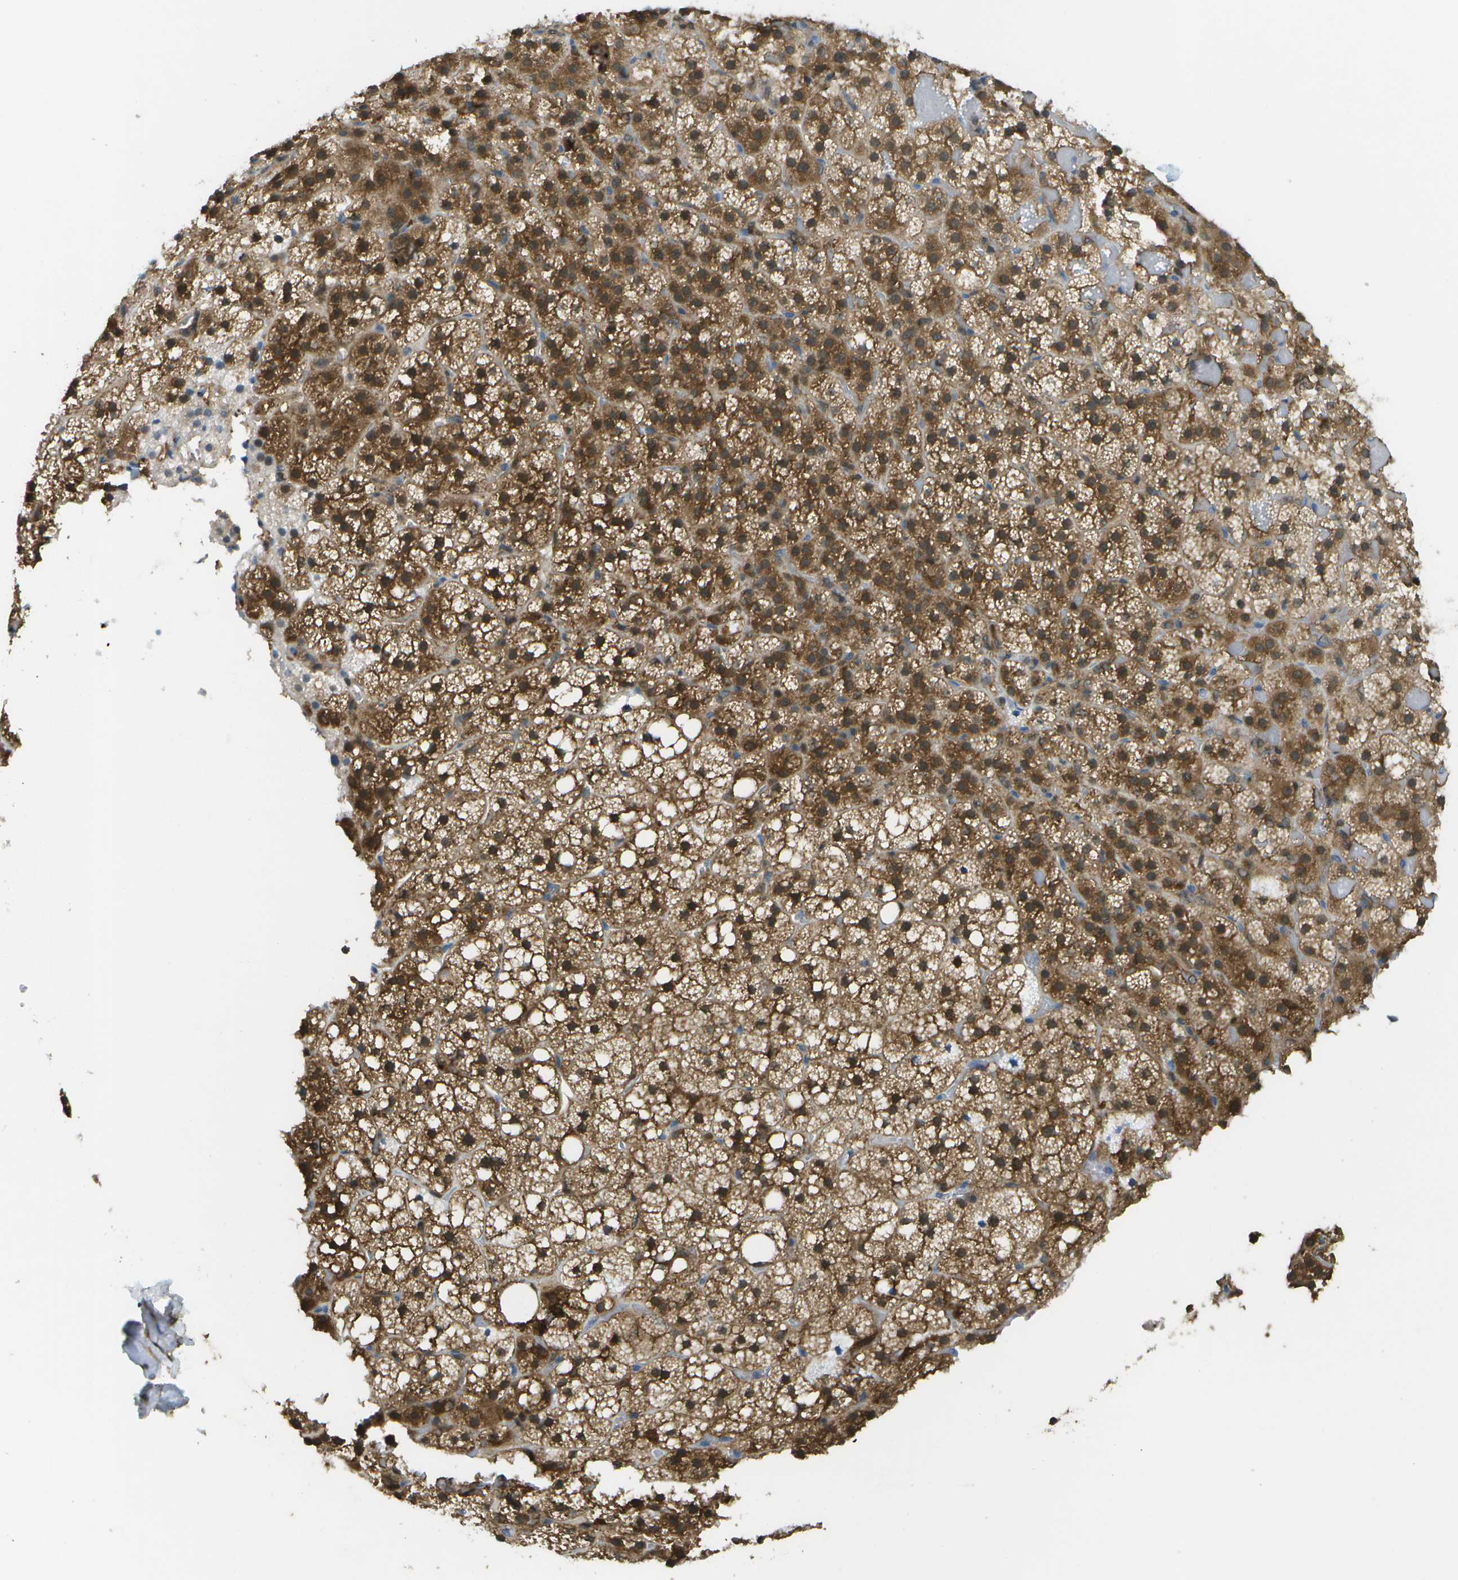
{"staining": {"intensity": "moderate", "quantity": ">75%", "location": "cytoplasmic/membranous"}, "tissue": "adrenal gland", "cell_type": "Glandular cells", "image_type": "normal", "snomed": [{"axis": "morphology", "description": "Normal tissue, NOS"}, {"axis": "topography", "description": "Adrenal gland"}], "caption": "This is a micrograph of IHC staining of unremarkable adrenal gland, which shows moderate expression in the cytoplasmic/membranous of glandular cells.", "gene": "CDH23", "patient": {"sex": "female", "age": 59}}